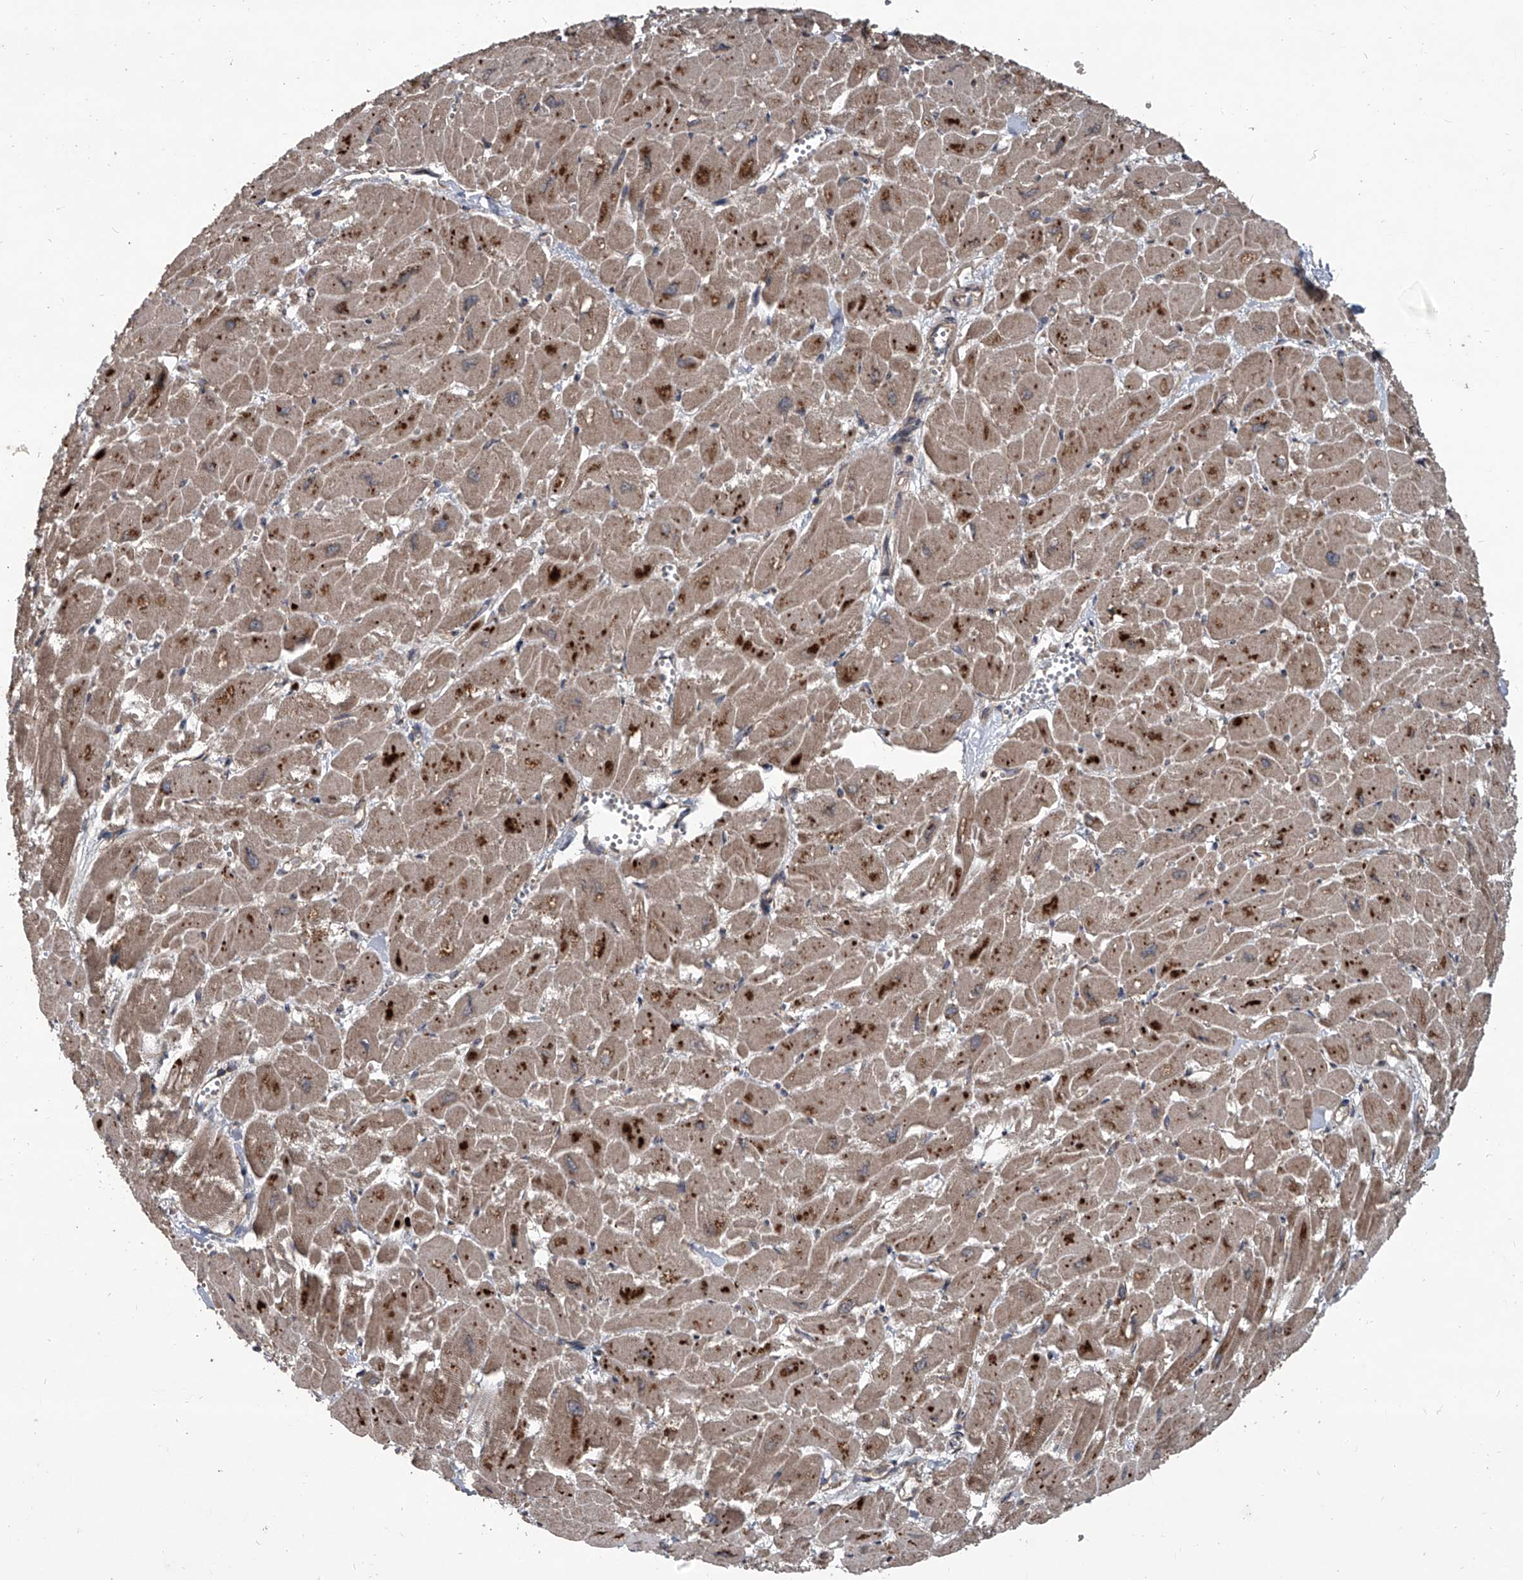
{"staining": {"intensity": "strong", "quantity": ">75%", "location": "cytoplasmic/membranous"}, "tissue": "heart muscle", "cell_type": "Cardiomyocytes", "image_type": "normal", "snomed": [{"axis": "morphology", "description": "Normal tissue, NOS"}, {"axis": "topography", "description": "Heart"}], "caption": "A brown stain shows strong cytoplasmic/membranous expression of a protein in cardiomyocytes of unremarkable heart muscle. The protein of interest is shown in brown color, while the nuclei are stained blue.", "gene": "EVA1C", "patient": {"sex": "male", "age": 54}}